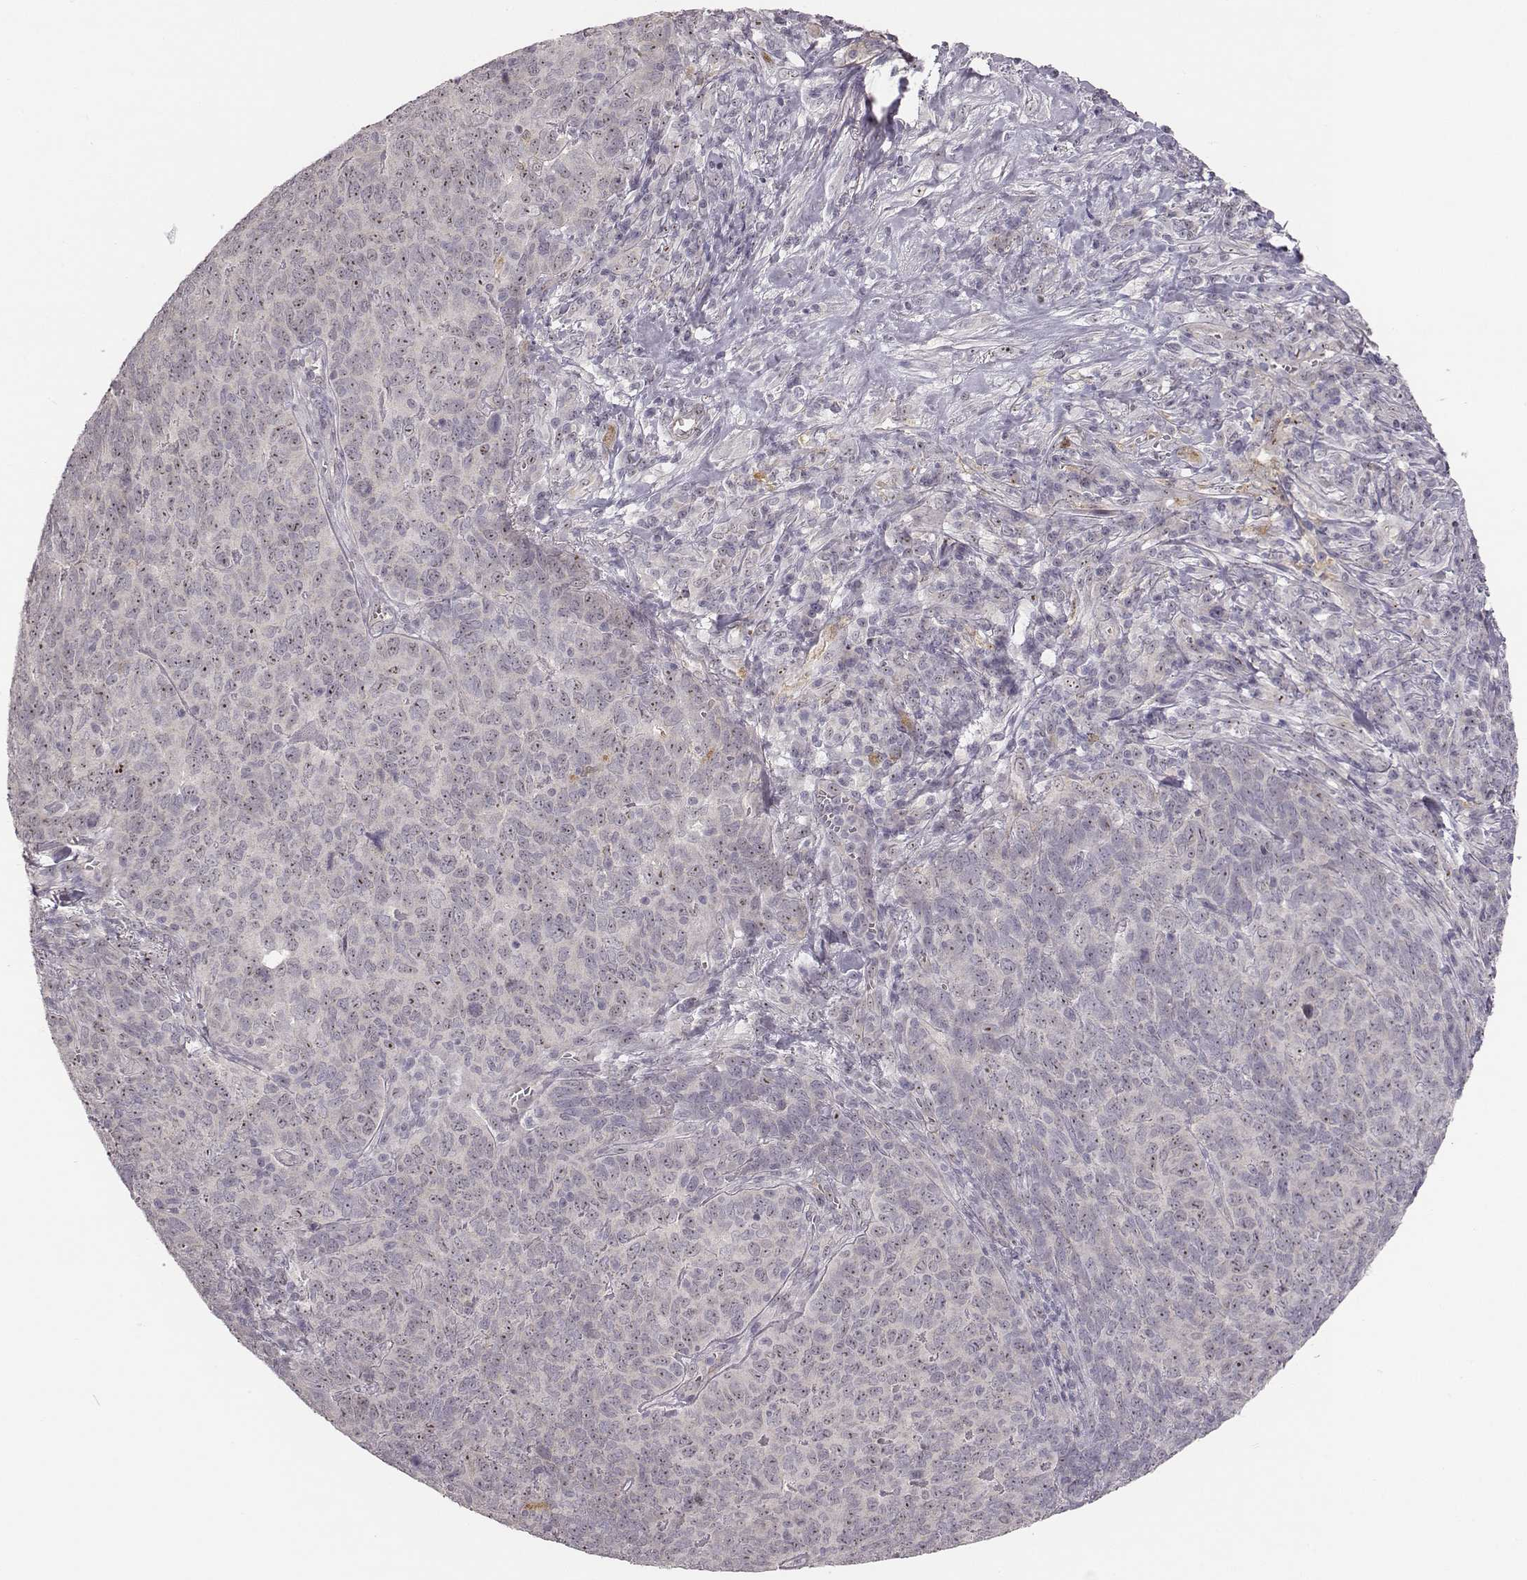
{"staining": {"intensity": "moderate", "quantity": "25%-75%", "location": "nuclear"}, "tissue": "skin cancer", "cell_type": "Tumor cells", "image_type": "cancer", "snomed": [{"axis": "morphology", "description": "Squamous cell carcinoma, NOS"}, {"axis": "topography", "description": "Skin"}, {"axis": "topography", "description": "Anal"}], "caption": "A histopathology image showing moderate nuclear staining in approximately 25%-75% of tumor cells in squamous cell carcinoma (skin), as visualized by brown immunohistochemical staining.", "gene": "NIFK", "patient": {"sex": "female", "age": 51}}